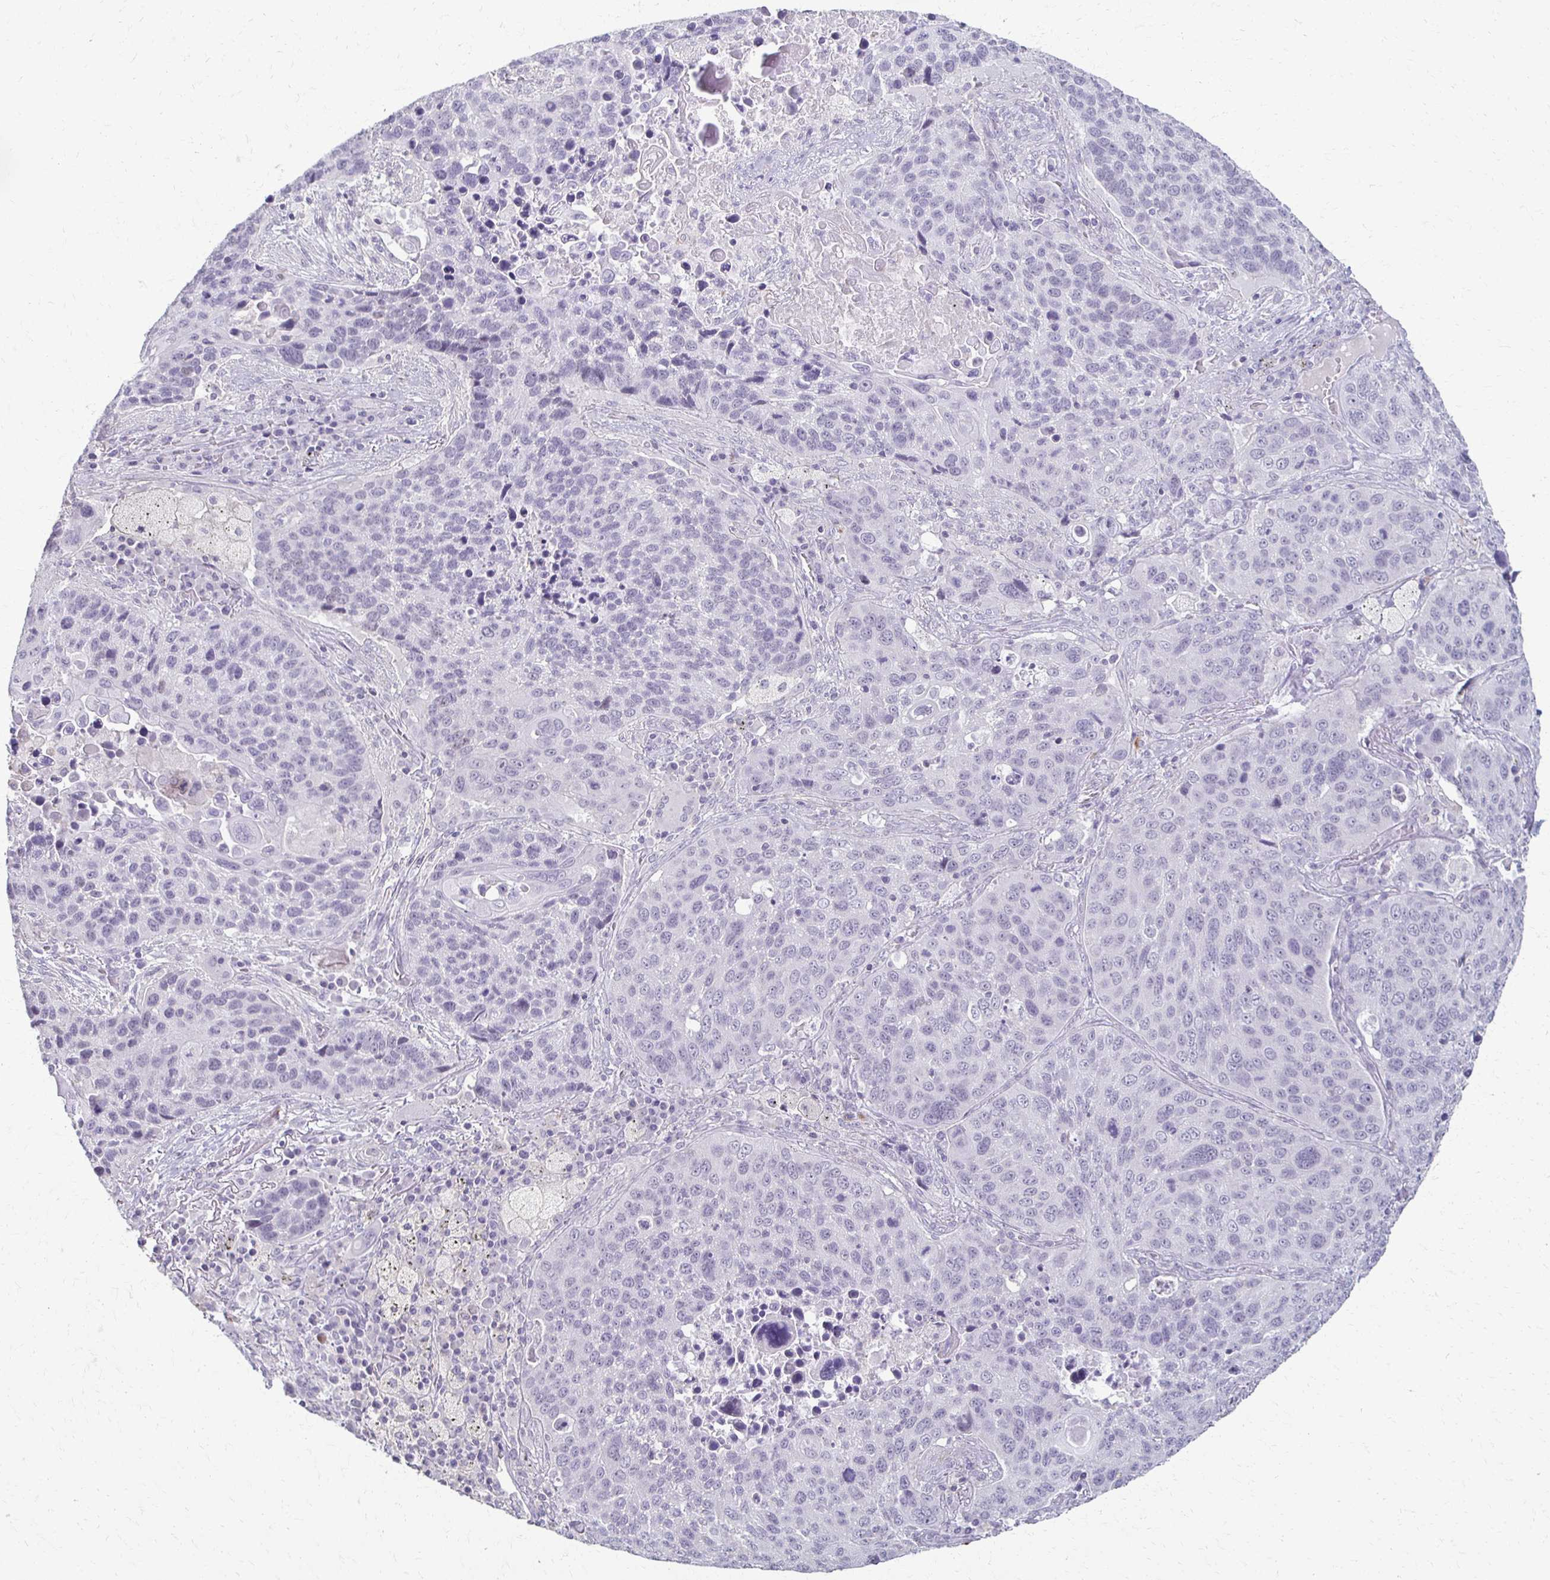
{"staining": {"intensity": "negative", "quantity": "none", "location": "none"}, "tissue": "lung cancer", "cell_type": "Tumor cells", "image_type": "cancer", "snomed": [{"axis": "morphology", "description": "Squamous cell carcinoma, NOS"}, {"axis": "topography", "description": "Lung"}], "caption": "The histopathology image reveals no significant expression in tumor cells of lung cancer (squamous cell carcinoma).", "gene": "FOXO4", "patient": {"sex": "male", "age": 68}}